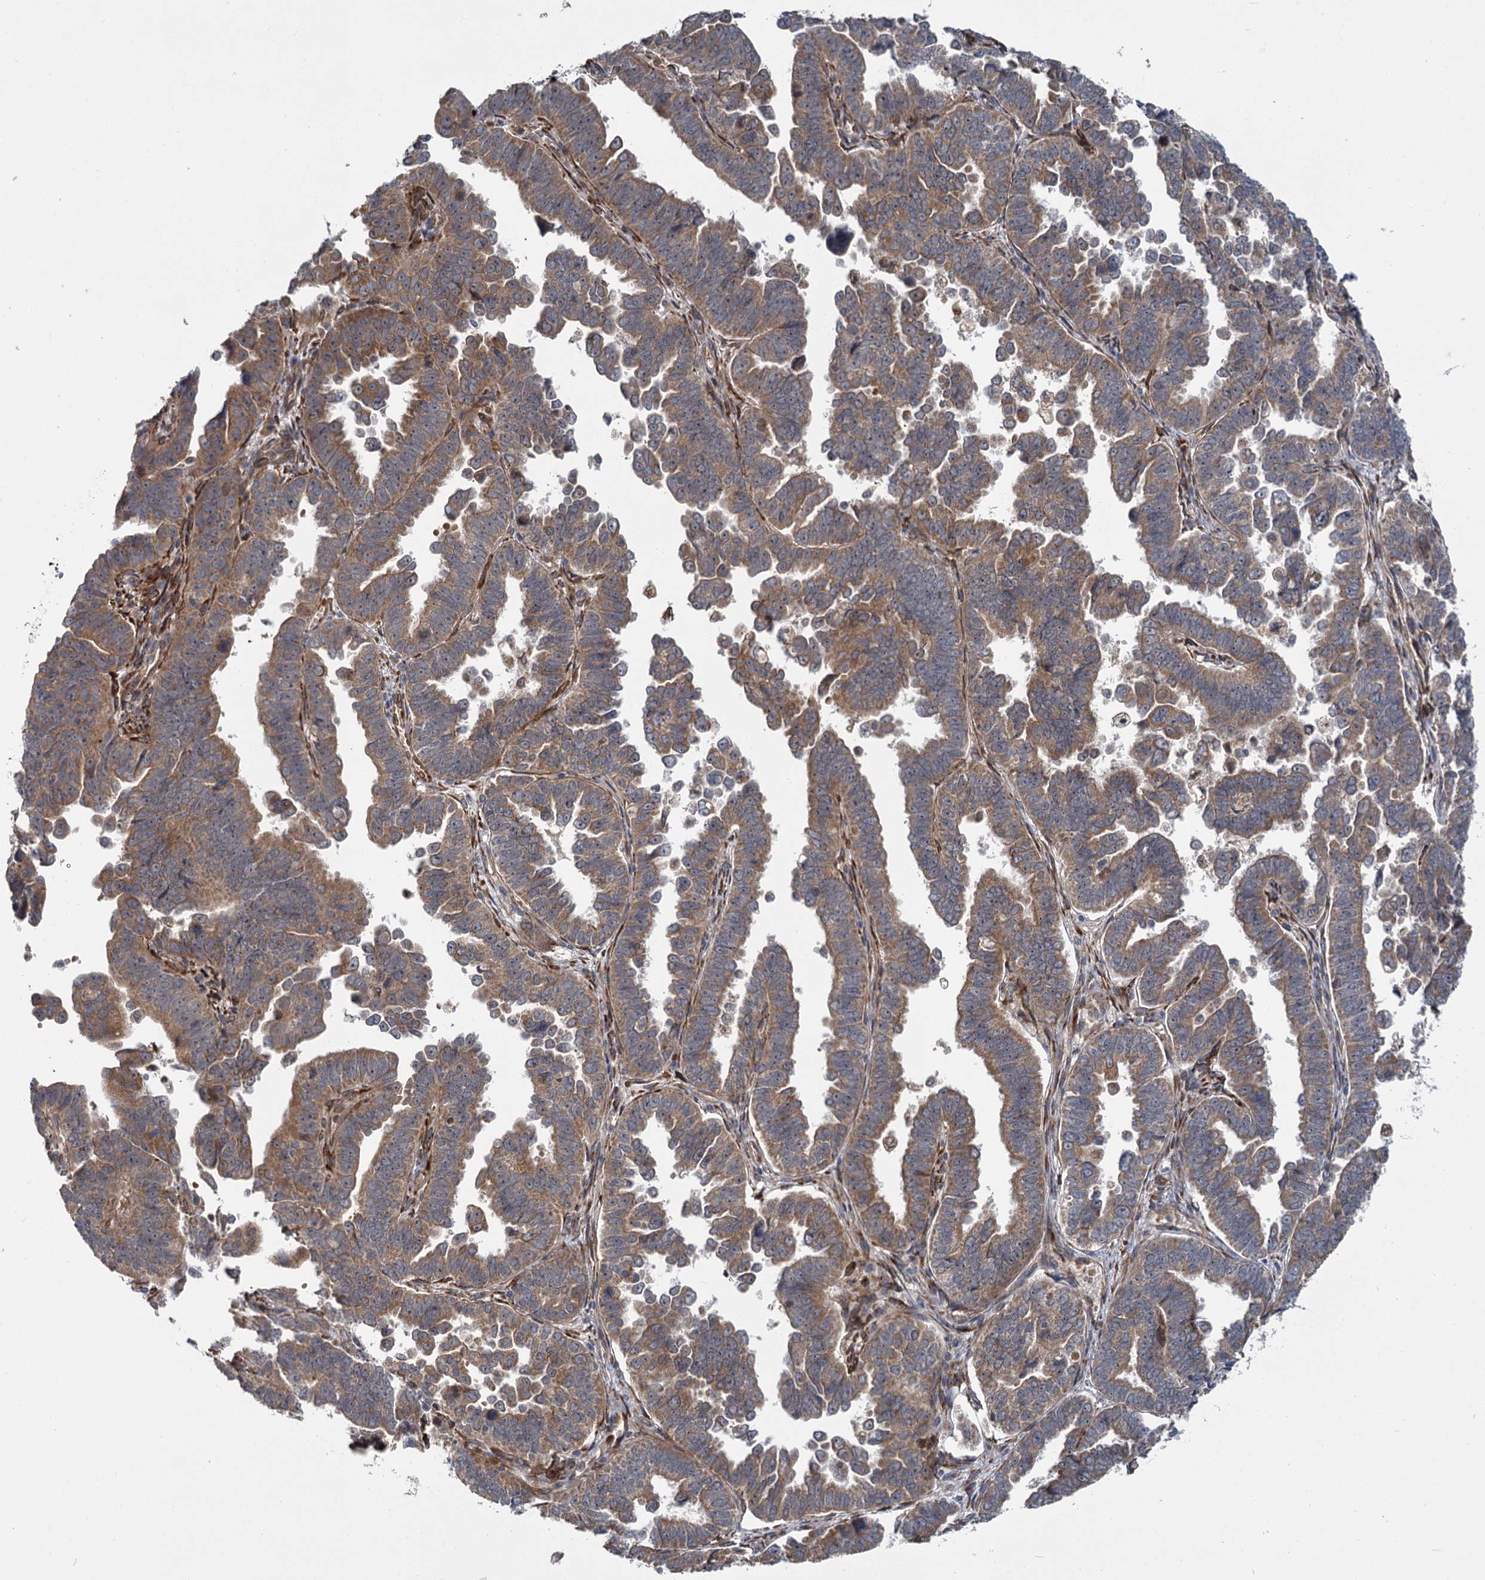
{"staining": {"intensity": "moderate", "quantity": ">75%", "location": "cytoplasmic/membranous"}, "tissue": "endometrial cancer", "cell_type": "Tumor cells", "image_type": "cancer", "snomed": [{"axis": "morphology", "description": "Adenocarcinoma, NOS"}, {"axis": "topography", "description": "Endometrium"}], "caption": "Adenocarcinoma (endometrial) stained with immunohistochemistry exhibits moderate cytoplasmic/membranous staining in approximately >75% of tumor cells.", "gene": "APBA2", "patient": {"sex": "female", "age": 75}}